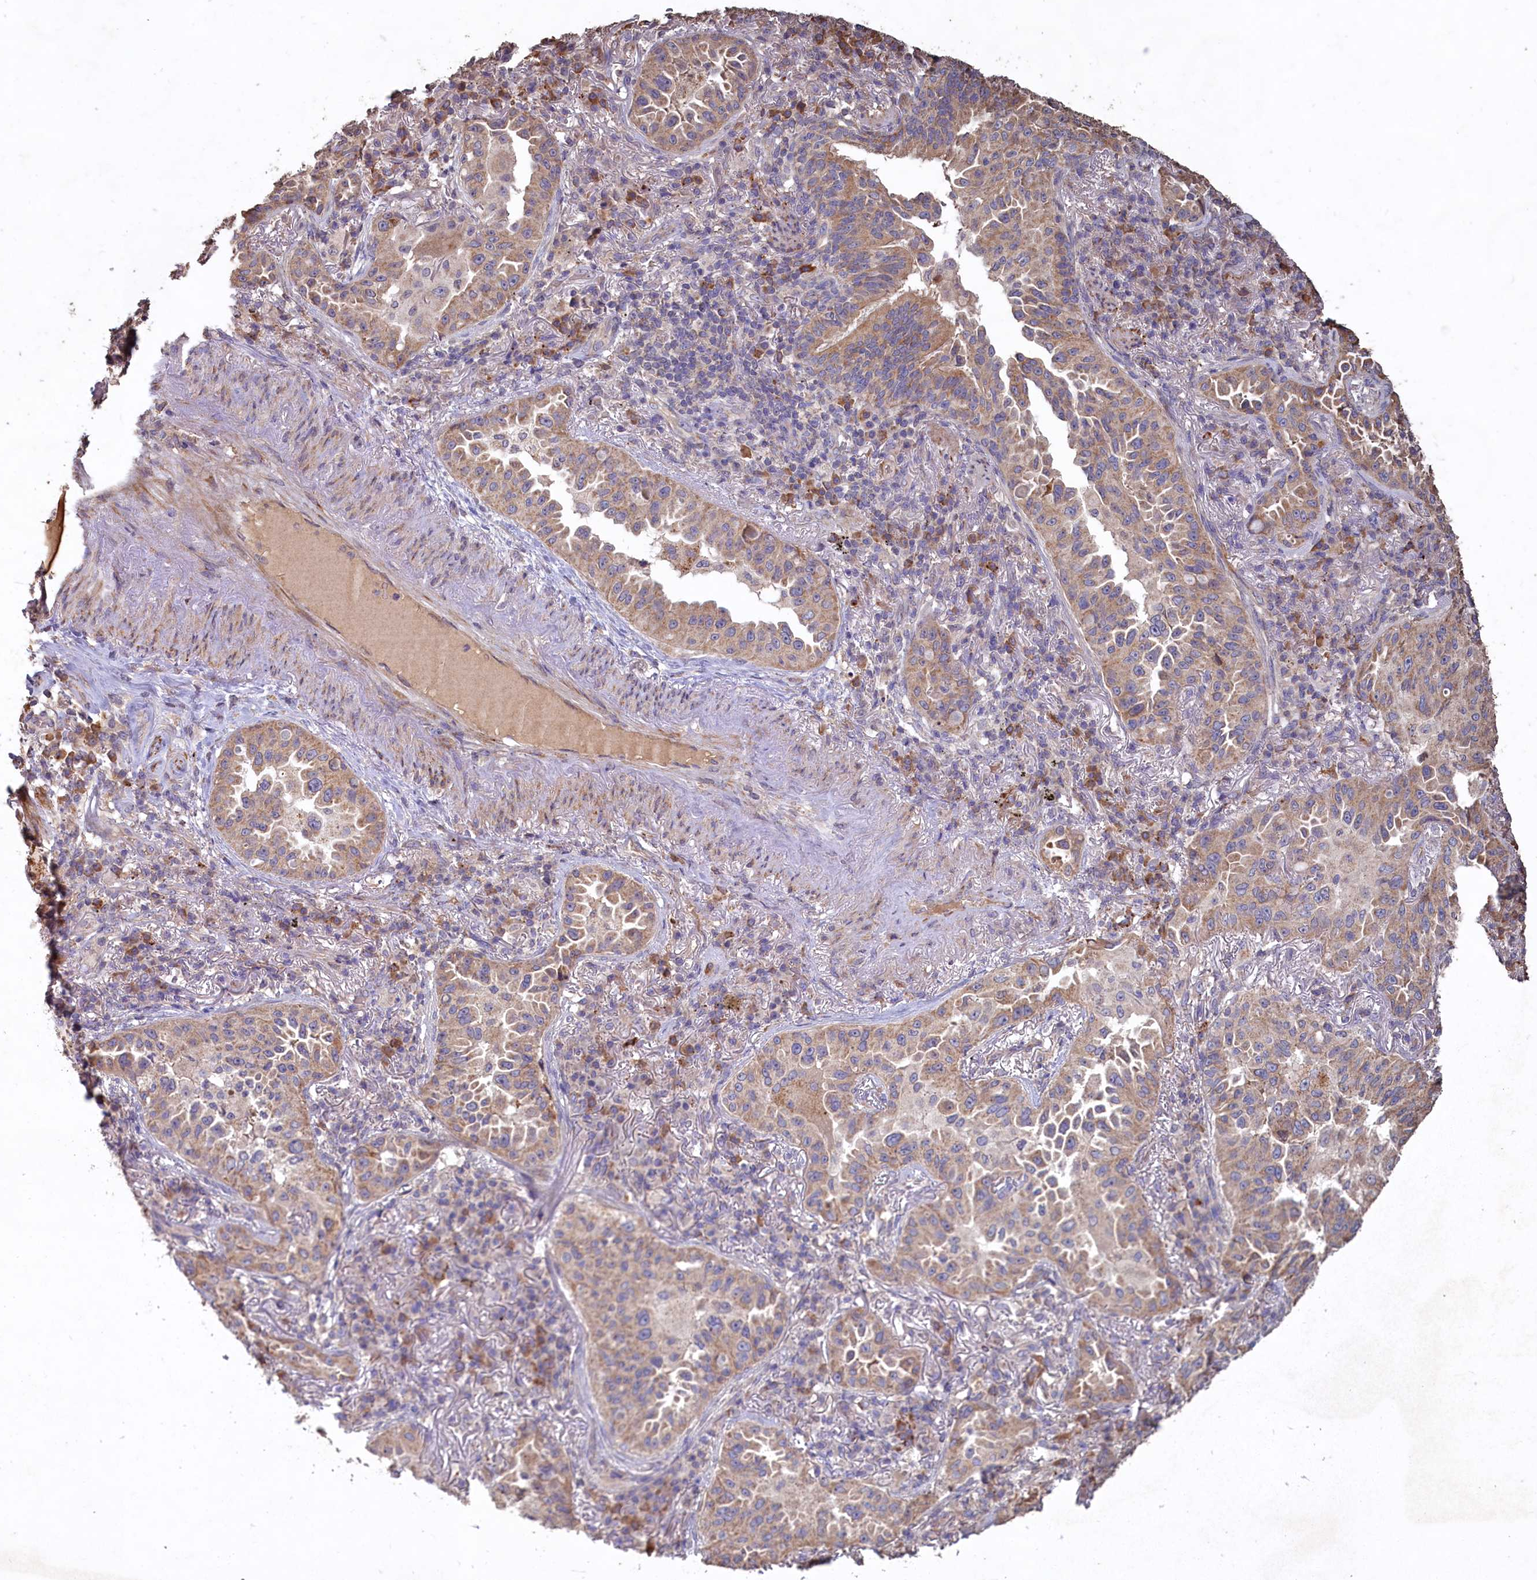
{"staining": {"intensity": "weak", "quantity": ">75%", "location": "cytoplasmic/membranous"}, "tissue": "lung cancer", "cell_type": "Tumor cells", "image_type": "cancer", "snomed": [{"axis": "morphology", "description": "Adenocarcinoma, NOS"}, {"axis": "topography", "description": "Lung"}], "caption": "Immunohistochemistry (IHC) image of lung adenocarcinoma stained for a protein (brown), which reveals low levels of weak cytoplasmic/membranous staining in about >75% of tumor cells.", "gene": "FUNDC1", "patient": {"sex": "female", "age": 69}}